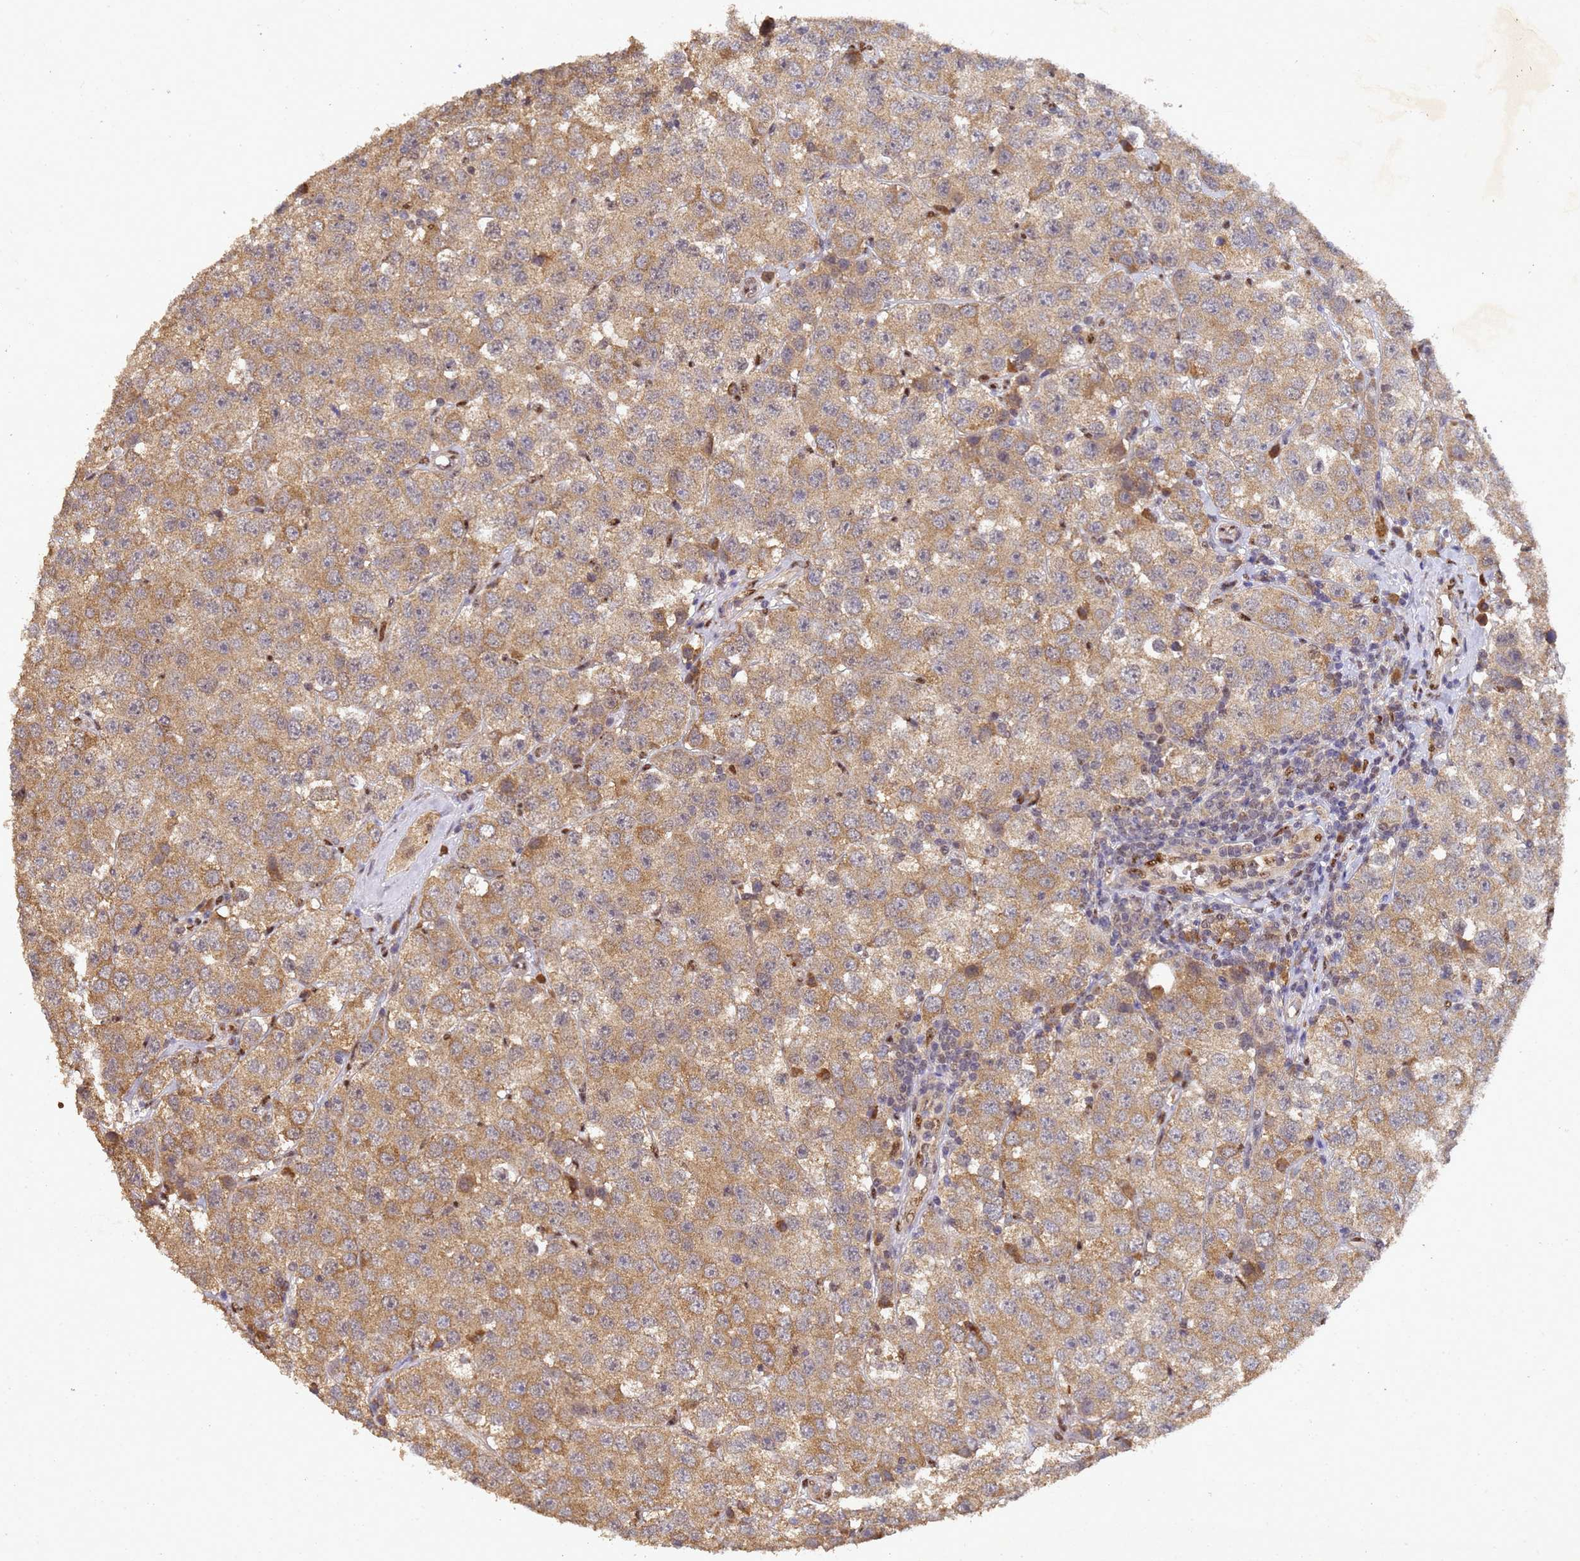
{"staining": {"intensity": "moderate", "quantity": ">75%", "location": "cytoplasmic/membranous"}, "tissue": "testis cancer", "cell_type": "Tumor cells", "image_type": "cancer", "snomed": [{"axis": "morphology", "description": "Seminoma, NOS"}, {"axis": "topography", "description": "Testis"}], "caption": "This image demonstrates immunohistochemistry staining of testis seminoma, with medium moderate cytoplasmic/membranous positivity in about >75% of tumor cells.", "gene": "SECISBP2", "patient": {"sex": "male", "age": 28}}